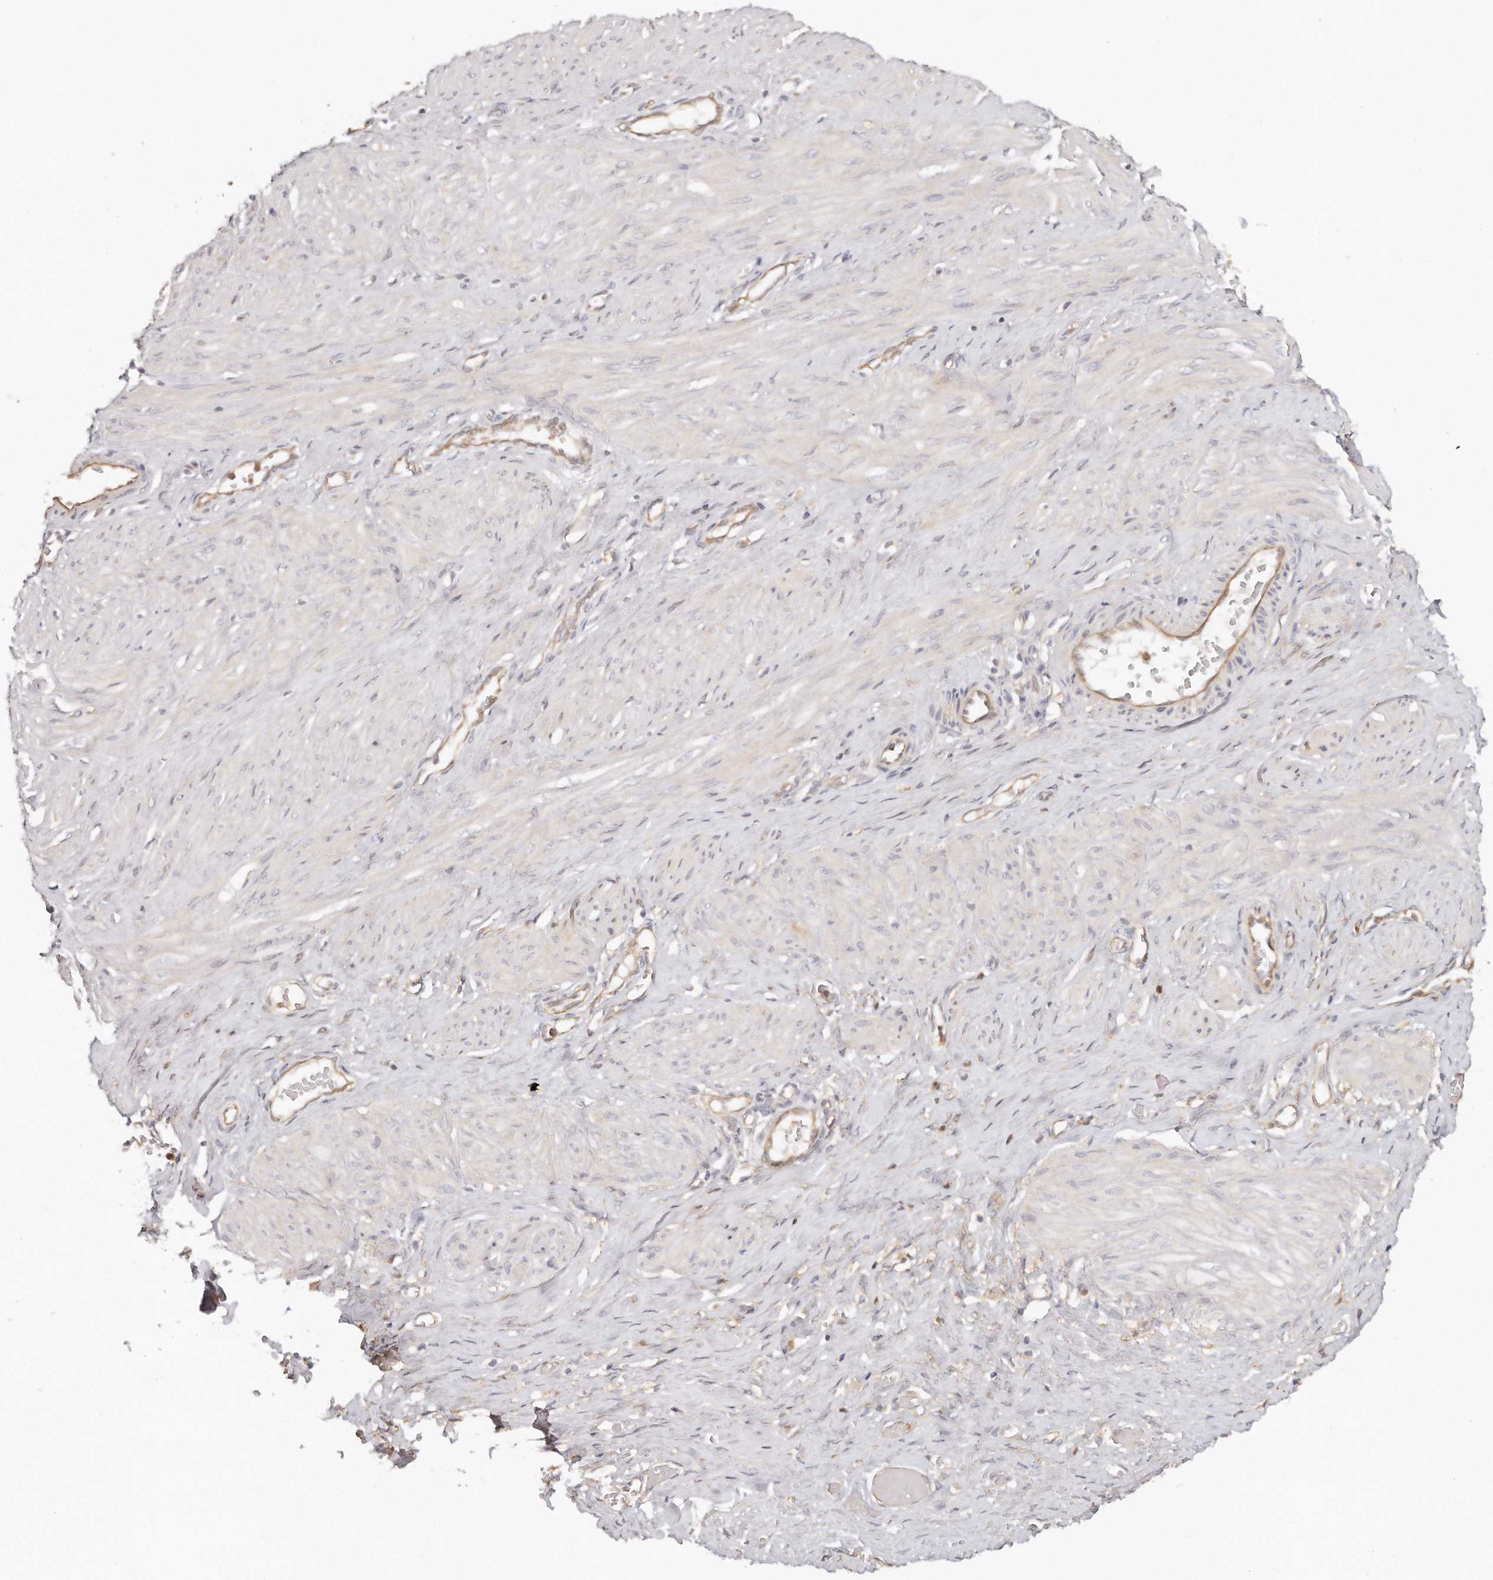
{"staining": {"intensity": "moderate", "quantity": "25%-75%", "location": "cytoplasmic/membranous"}, "tissue": "smooth muscle", "cell_type": "Smooth muscle cells", "image_type": "normal", "snomed": [{"axis": "morphology", "description": "Normal tissue, NOS"}, {"axis": "topography", "description": "Endometrium"}], "caption": "Immunohistochemistry (IHC) staining of unremarkable smooth muscle, which displays medium levels of moderate cytoplasmic/membranous staining in approximately 25%-75% of smooth muscle cells indicating moderate cytoplasmic/membranous protein expression. The staining was performed using DAB (3,3'-diaminobenzidine) (brown) for protein detection and nuclei were counterstained in hematoxylin (blue).", "gene": "TTLL4", "patient": {"sex": "female", "age": 33}}